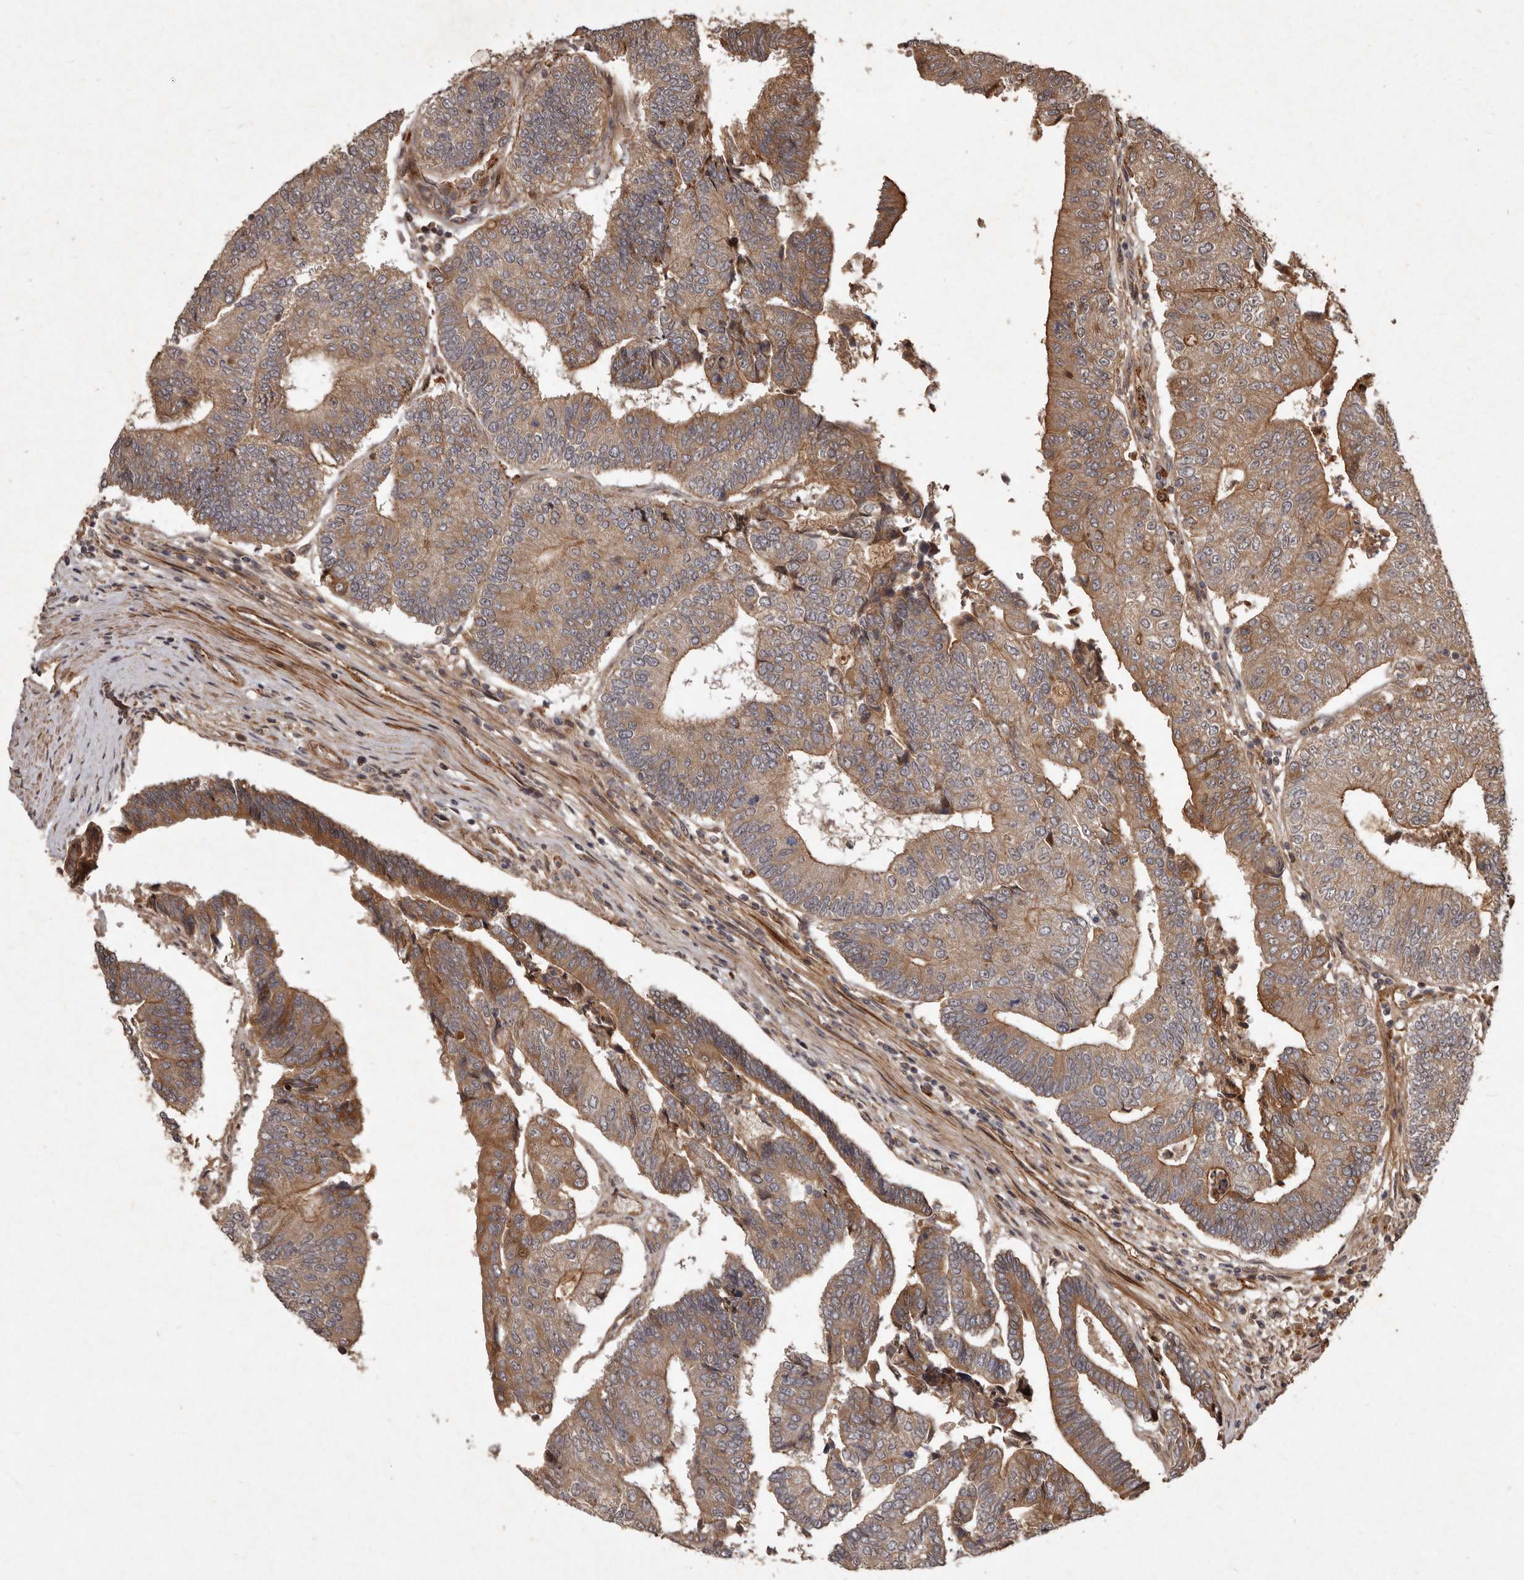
{"staining": {"intensity": "moderate", "quantity": ">75%", "location": "cytoplasmic/membranous"}, "tissue": "colorectal cancer", "cell_type": "Tumor cells", "image_type": "cancer", "snomed": [{"axis": "morphology", "description": "Adenocarcinoma, NOS"}, {"axis": "topography", "description": "Colon"}], "caption": "Colorectal cancer tissue exhibits moderate cytoplasmic/membranous expression in approximately >75% of tumor cells, visualized by immunohistochemistry.", "gene": "SEMA3A", "patient": {"sex": "female", "age": 67}}